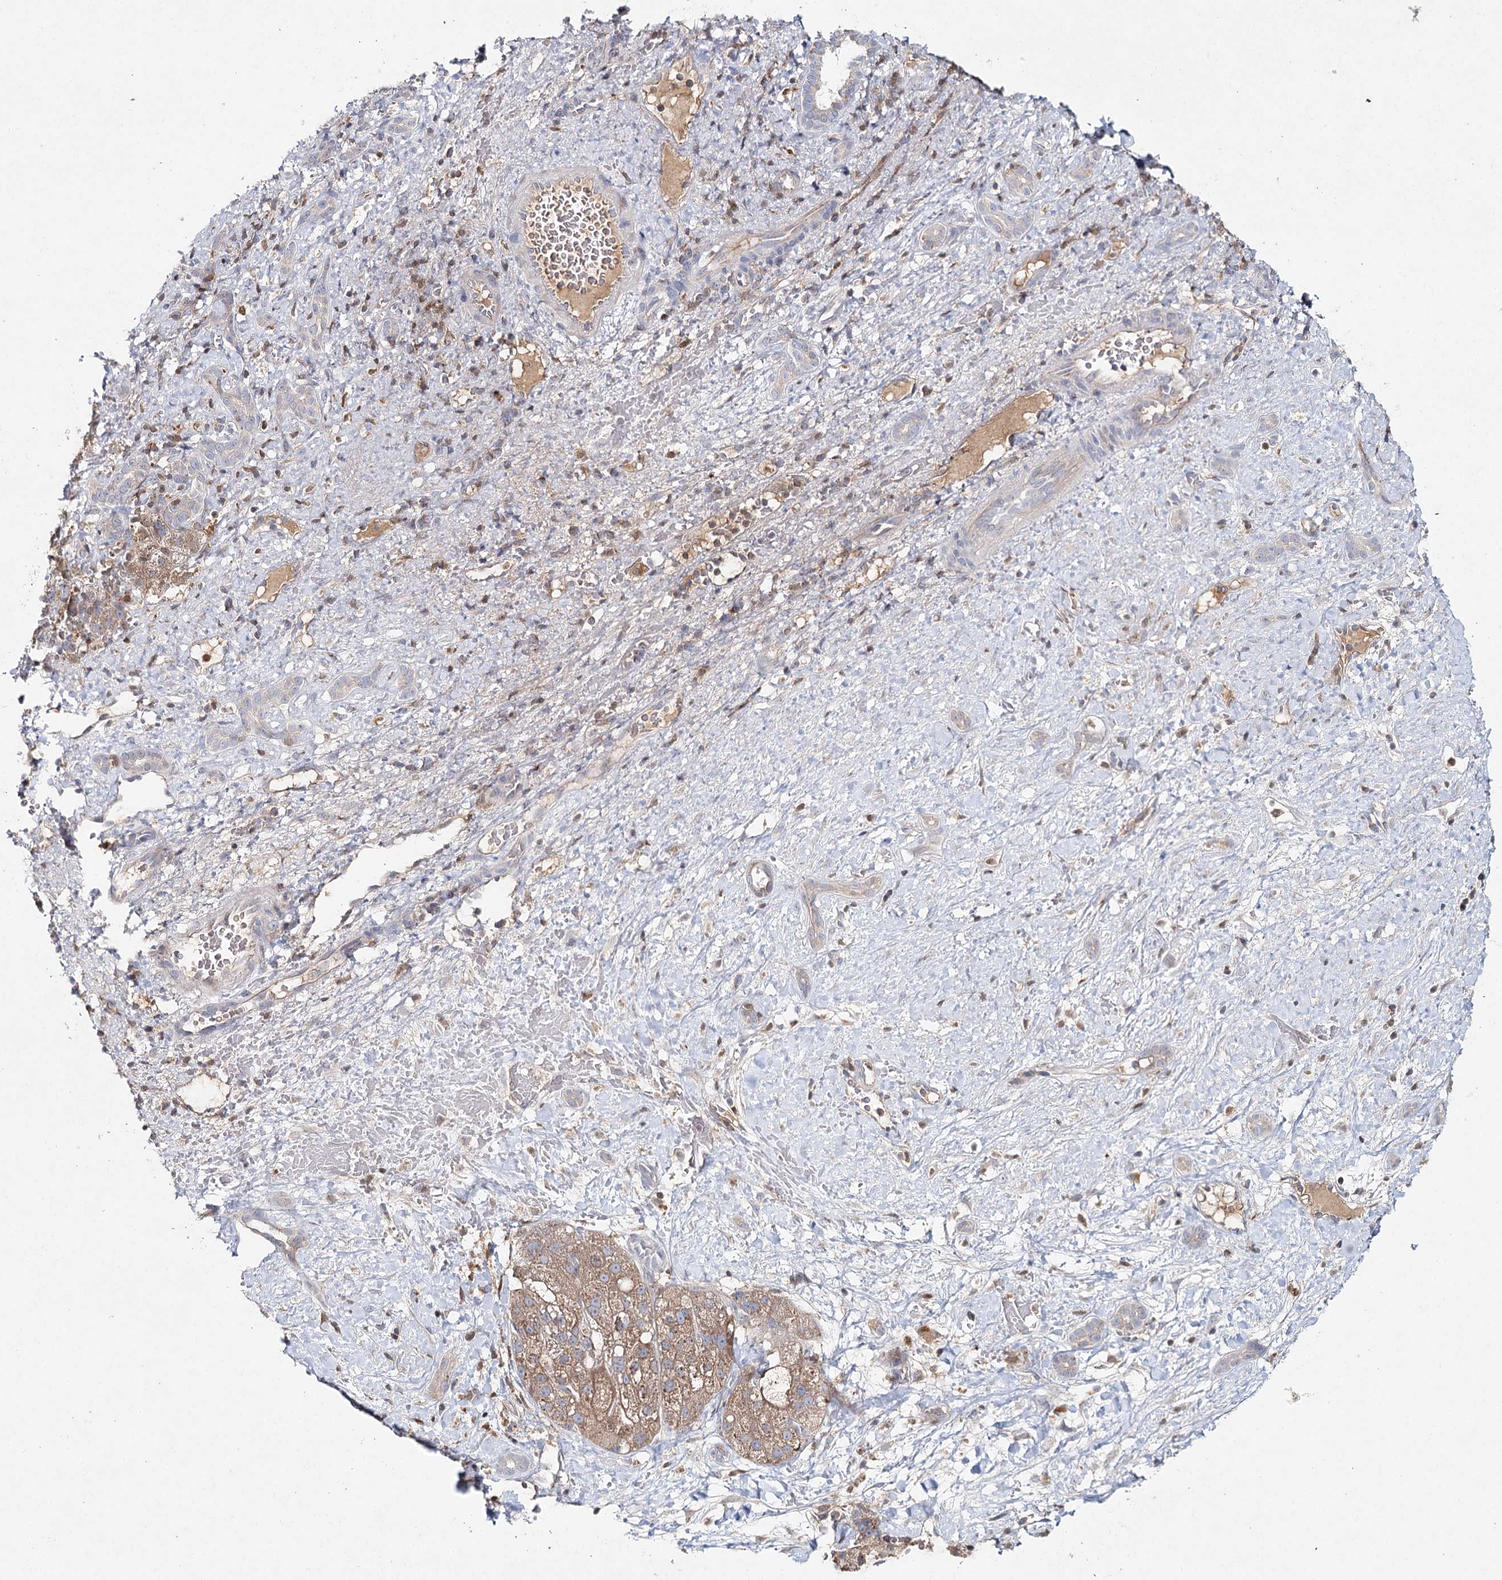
{"staining": {"intensity": "moderate", "quantity": ">75%", "location": "cytoplasmic/membranous"}, "tissue": "liver cancer", "cell_type": "Tumor cells", "image_type": "cancer", "snomed": [{"axis": "morphology", "description": "Normal tissue, NOS"}, {"axis": "morphology", "description": "Carcinoma, Hepatocellular, NOS"}, {"axis": "topography", "description": "Liver"}], "caption": "A brown stain labels moderate cytoplasmic/membranous staining of a protein in human liver cancer (hepatocellular carcinoma) tumor cells.", "gene": "SLC41A2", "patient": {"sex": "male", "age": 57}}